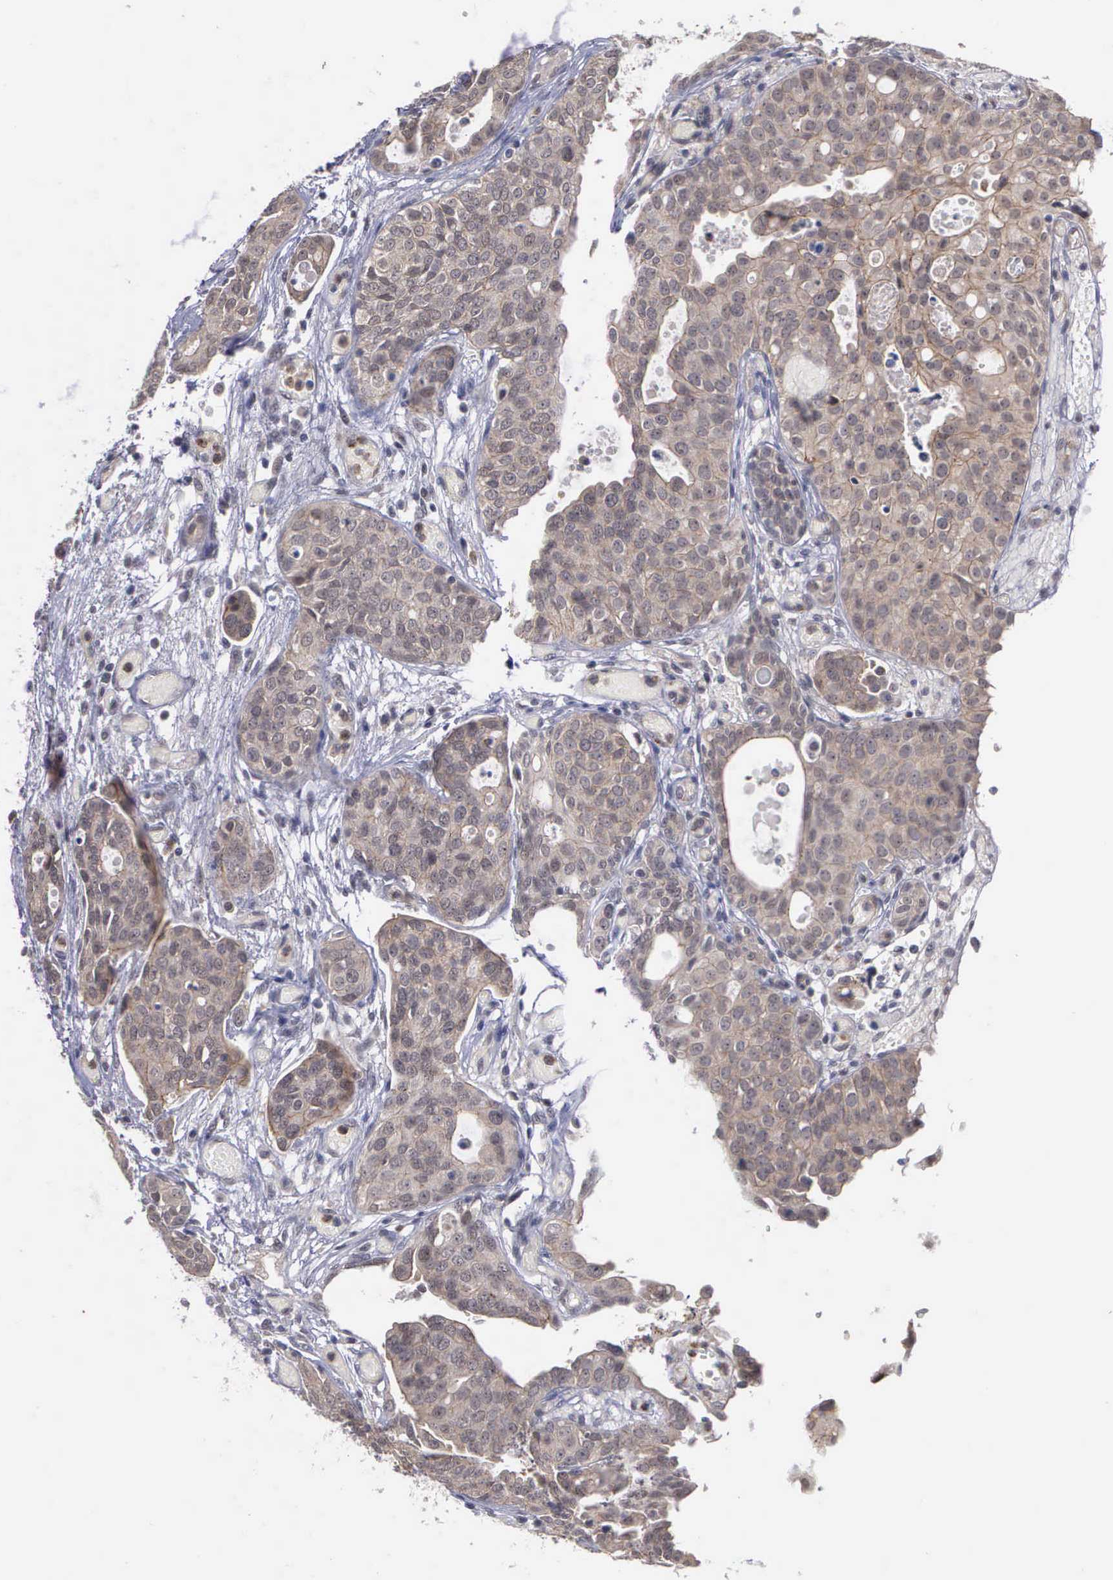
{"staining": {"intensity": "negative", "quantity": "none", "location": "none"}, "tissue": "urothelial cancer", "cell_type": "Tumor cells", "image_type": "cancer", "snomed": [{"axis": "morphology", "description": "Urothelial carcinoma, High grade"}, {"axis": "topography", "description": "Urinary bladder"}], "caption": "An immunohistochemistry photomicrograph of urothelial cancer is shown. There is no staining in tumor cells of urothelial cancer.", "gene": "MAP3K9", "patient": {"sex": "male", "age": 78}}